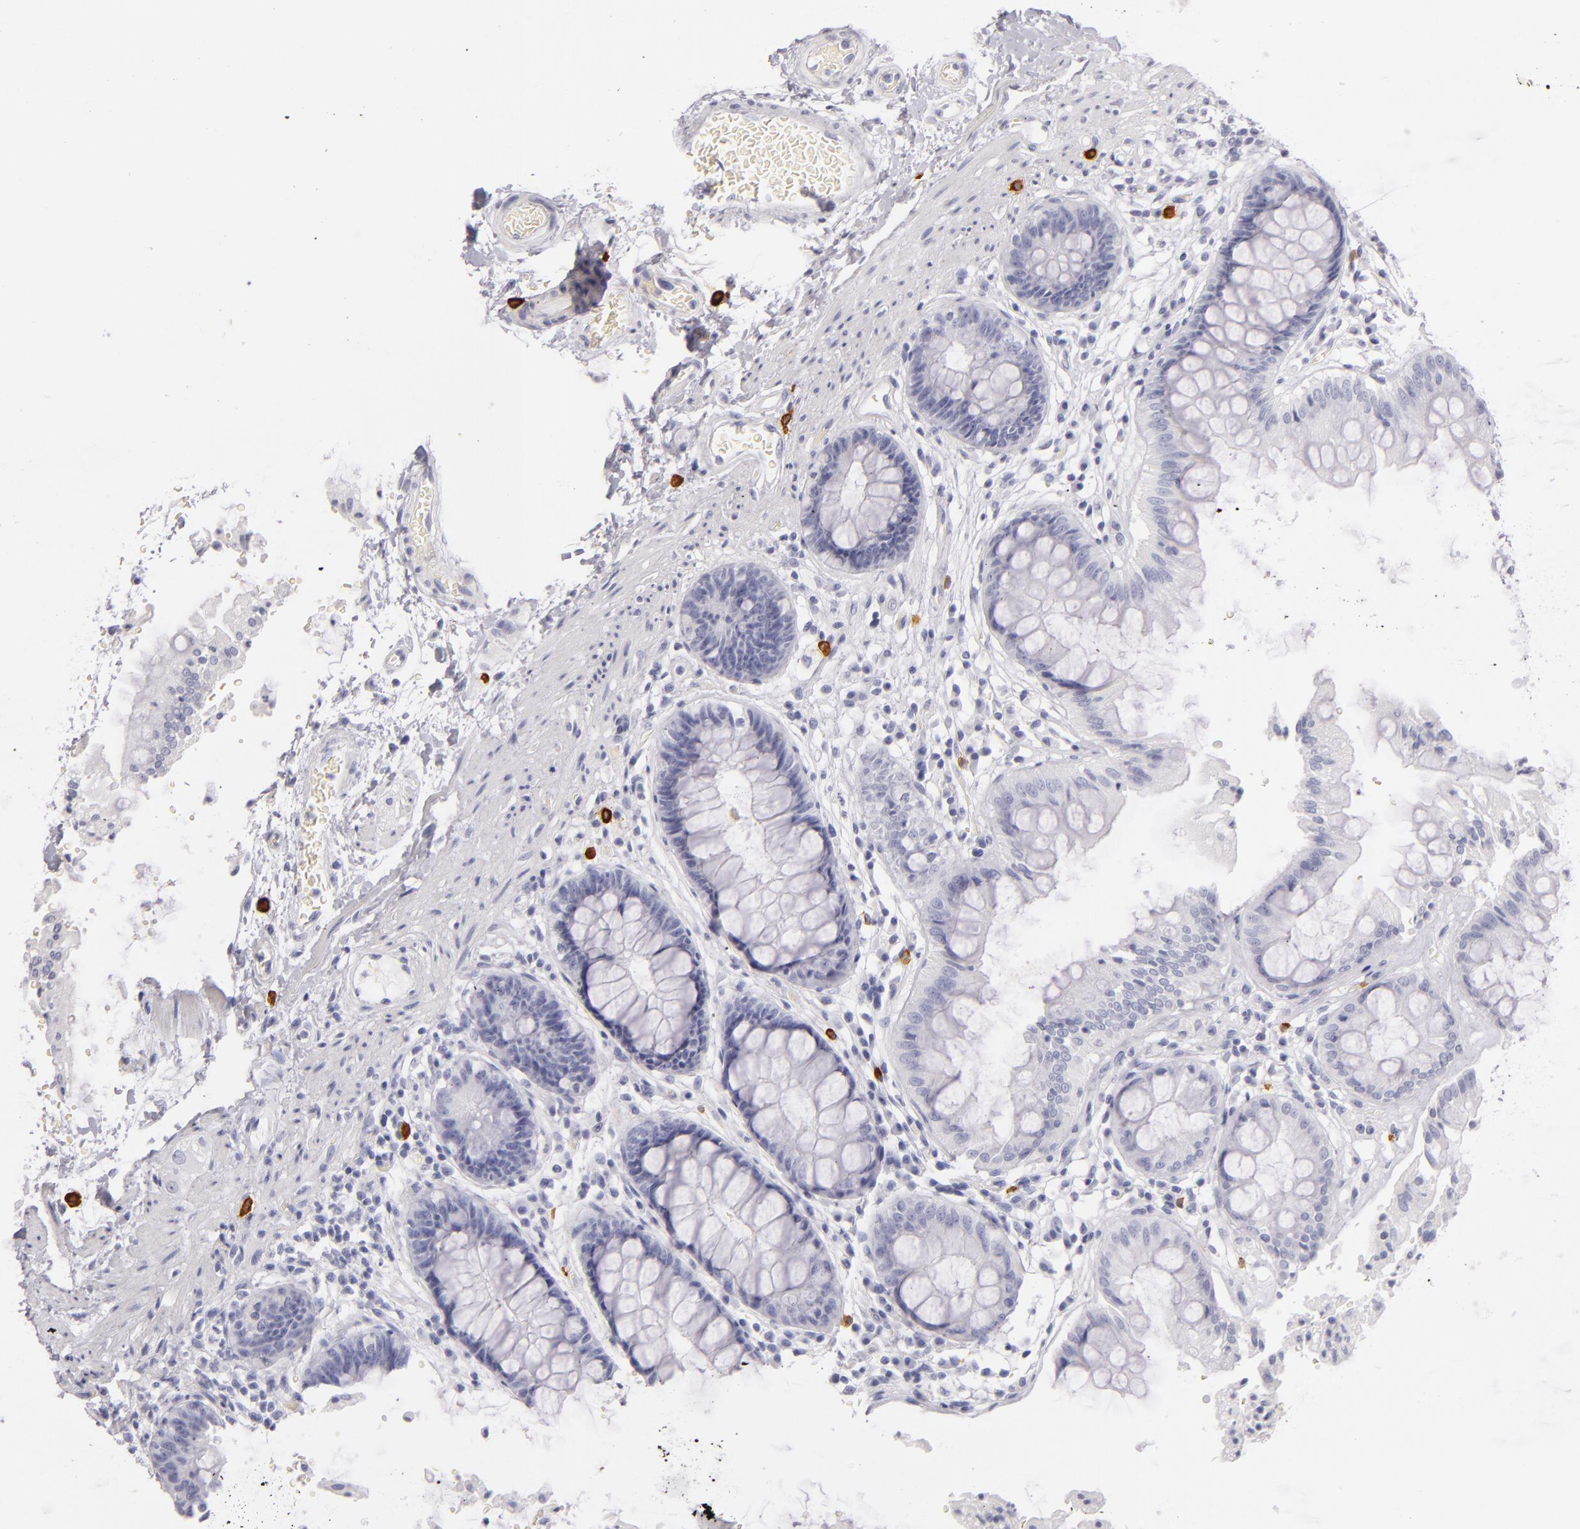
{"staining": {"intensity": "negative", "quantity": "none", "location": "none"}, "tissue": "rectum", "cell_type": "Glandular cells", "image_type": "normal", "snomed": [{"axis": "morphology", "description": "Normal tissue, NOS"}, {"axis": "topography", "description": "Rectum"}], "caption": "This is a photomicrograph of immunohistochemistry staining of normal rectum, which shows no expression in glandular cells.", "gene": "TPSD1", "patient": {"sex": "female", "age": 46}}